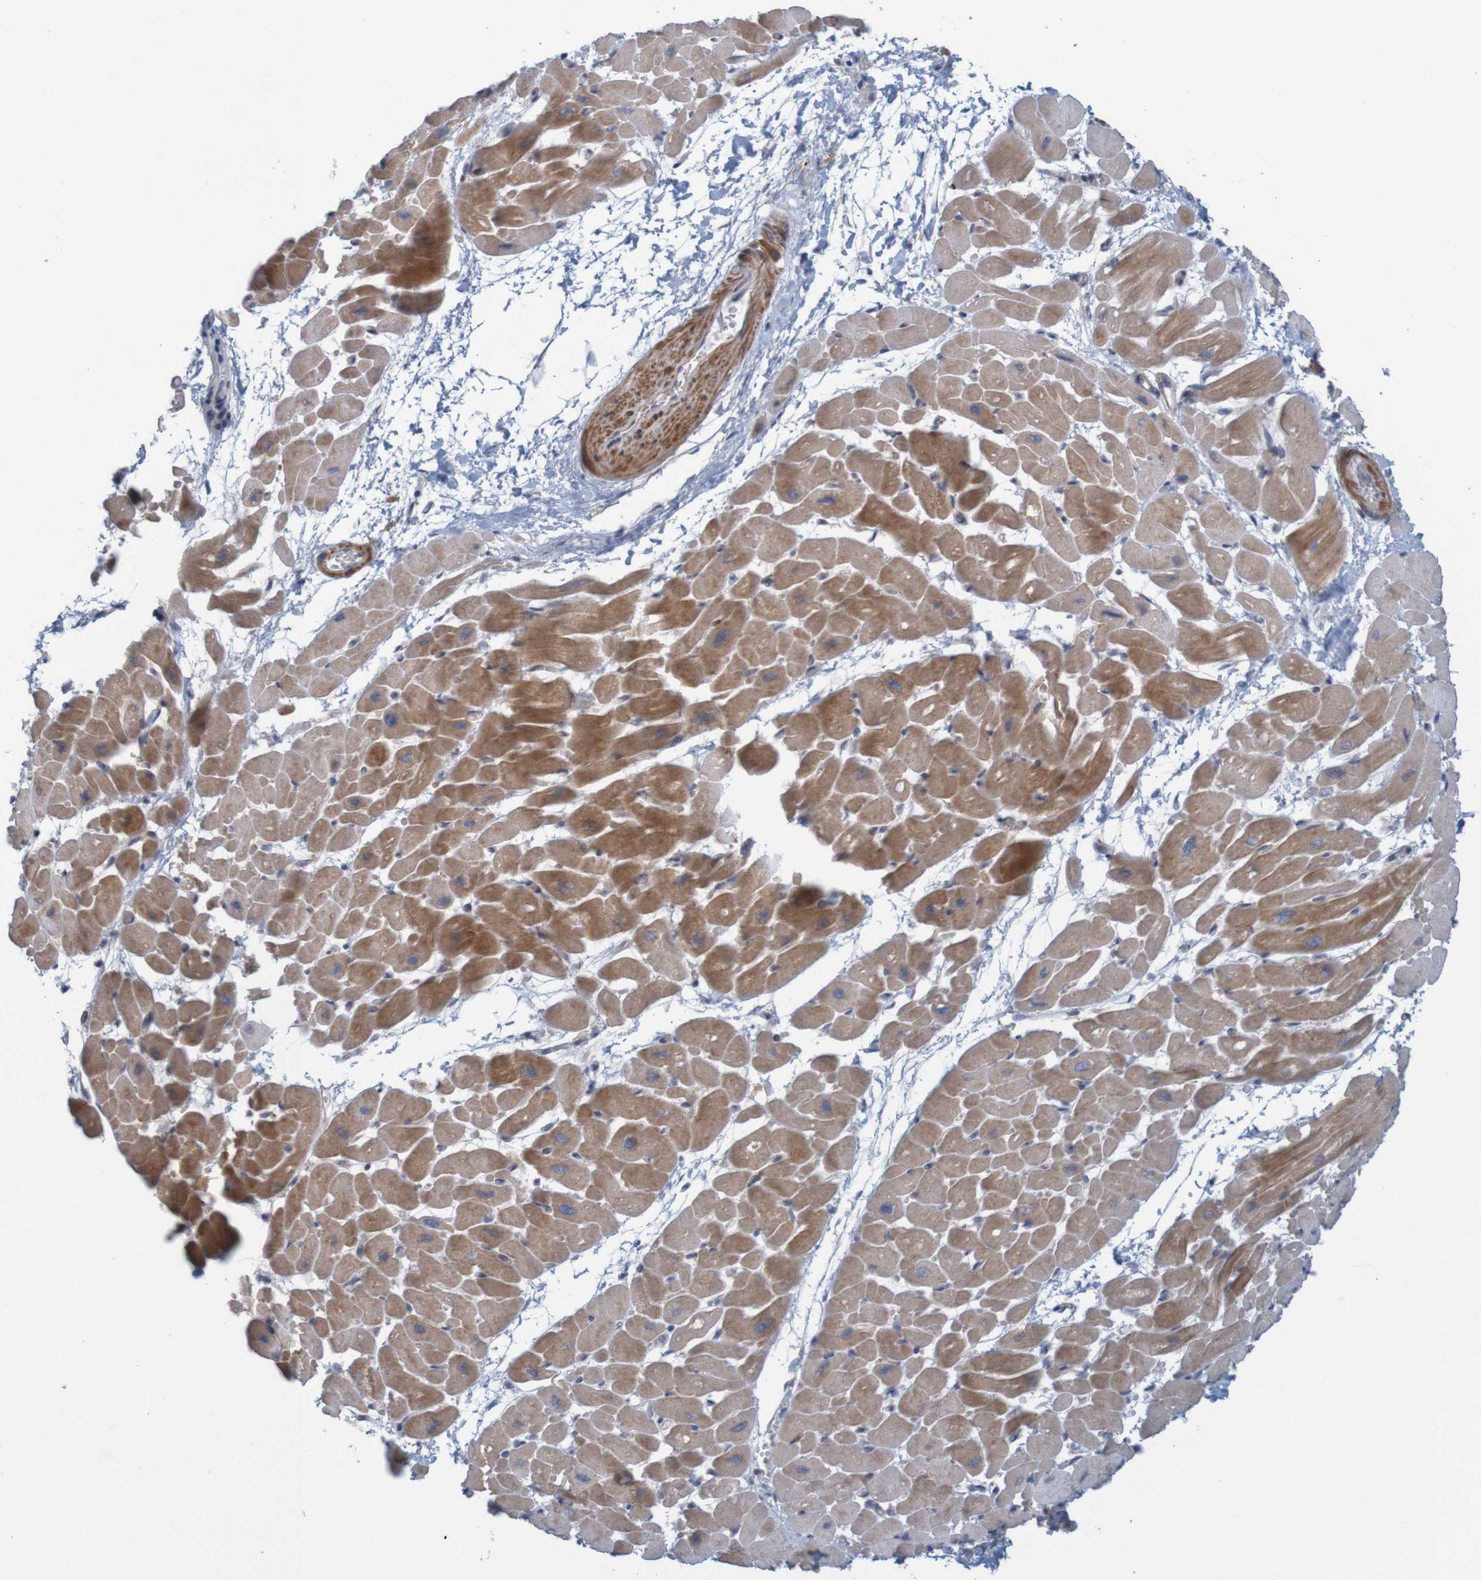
{"staining": {"intensity": "moderate", "quantity": ">75%", "location": "cytoplasmic/membranous"}, "tissue": "heart muscle", "cell_type": "Cardiomyocytes", "image_type": "normal", "snomed": [{"axis": "morphology", "description": "Normal tissue, NOS"}, {"axis": "topography", "description": "Heart"}], "caption": "A photomicrograph of human heart muscle stained for a protein reveals moderate cytoplasmic/membranous brown staining in cardiomyocytes.", "gene": "KRT23", "patient": {"sex": "male", "age": 45}}